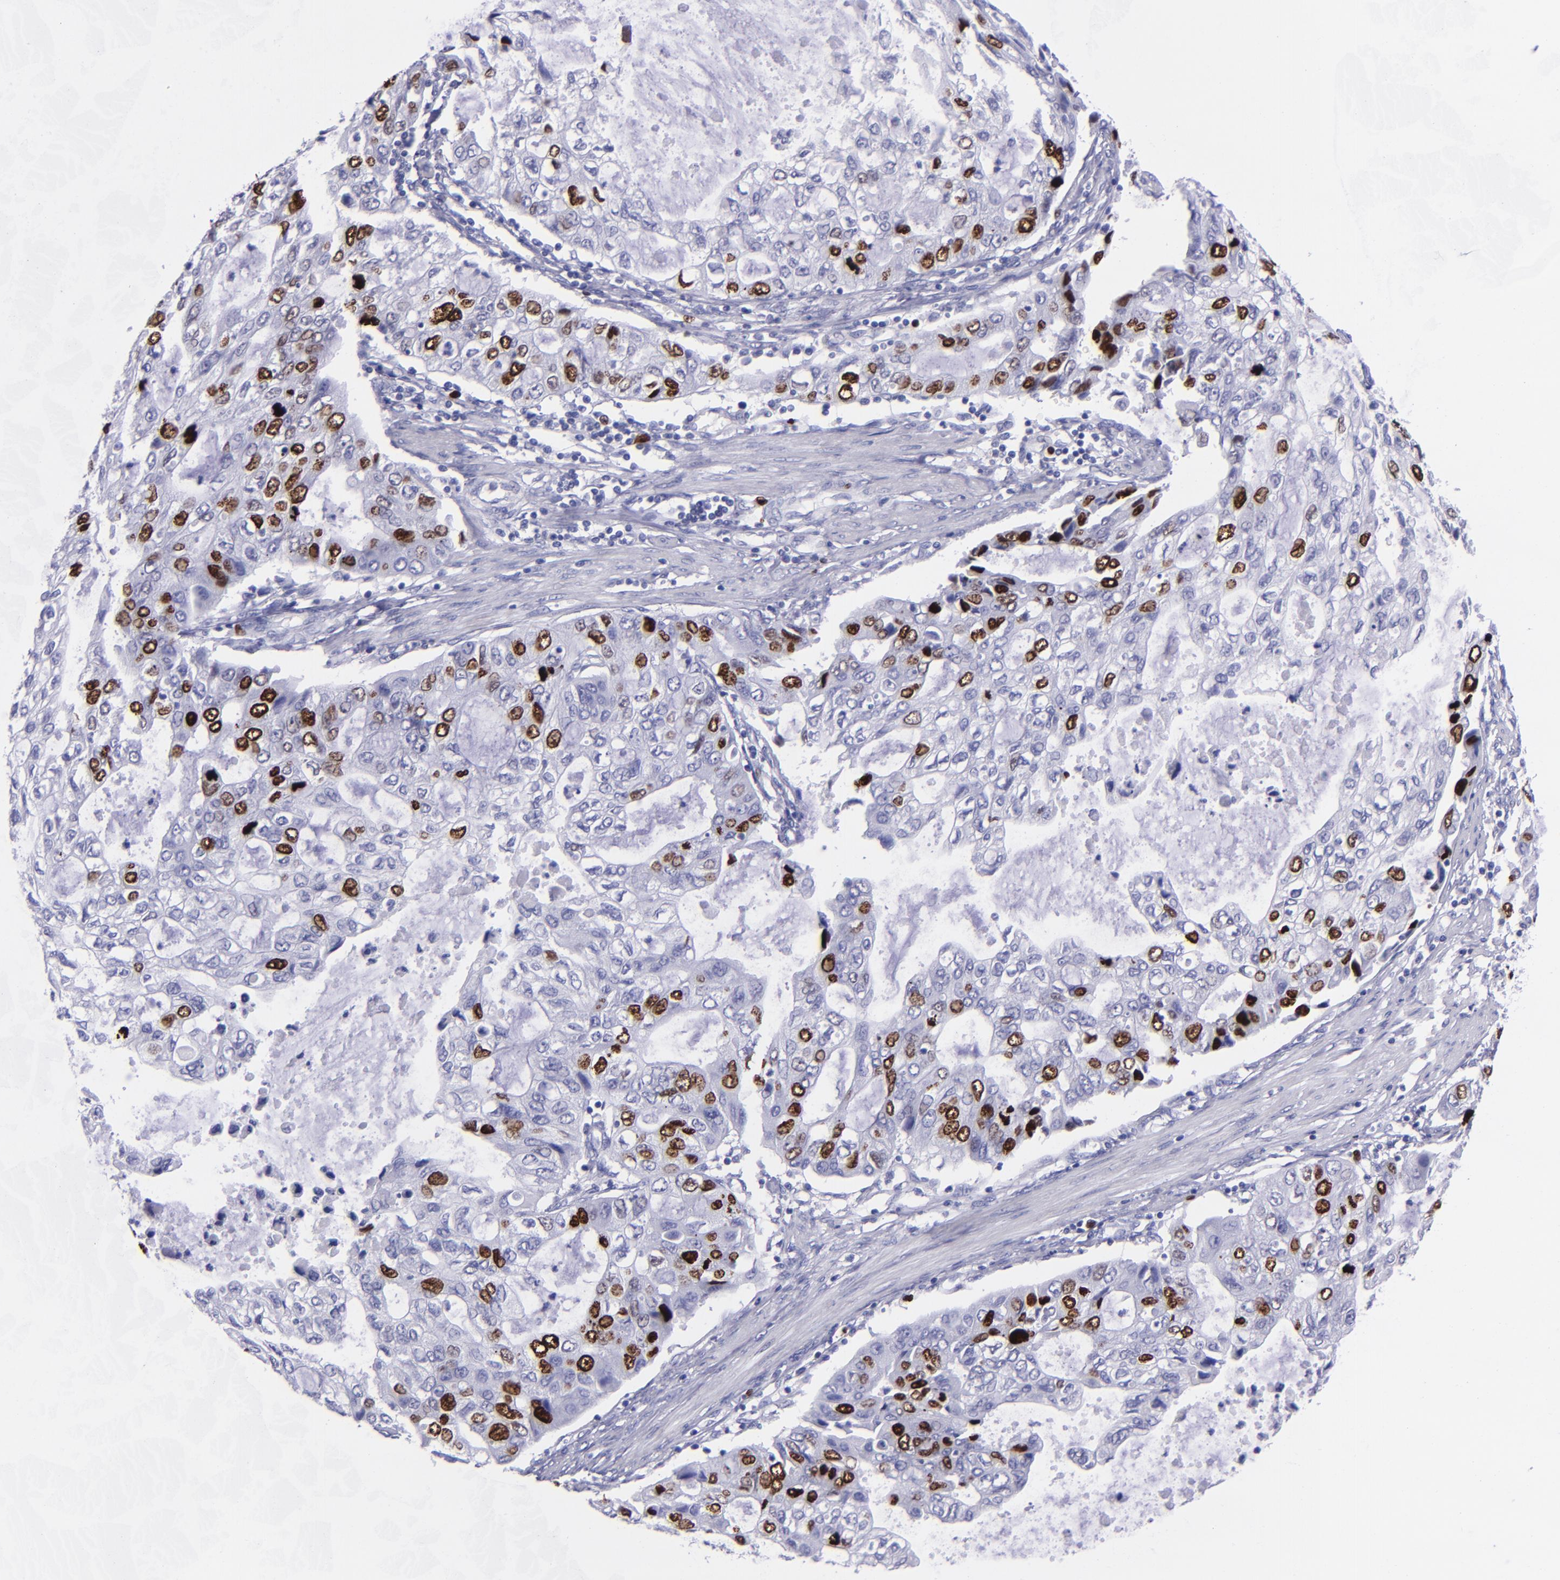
{"staining": {"intensity": "strong", "quantity": "<25%", "location": "nuclear"}, "tissue": "stomach cancer", "cell_type": "Tumor cells", "image_type": "cancer", "snomed": [{"axis": "morphology", "description": "Adenocarcinoma, NOS"}, {"axis": "topography", "description": "Stomach, upper"}], "caption": "Stomach cancer tissue shows strong nuclear expression in approximately <25% of tumor cells, visualized by immunohistochemistry.", "gene": "TOP2A", "patient": {"sex": "female", "age": 52}}